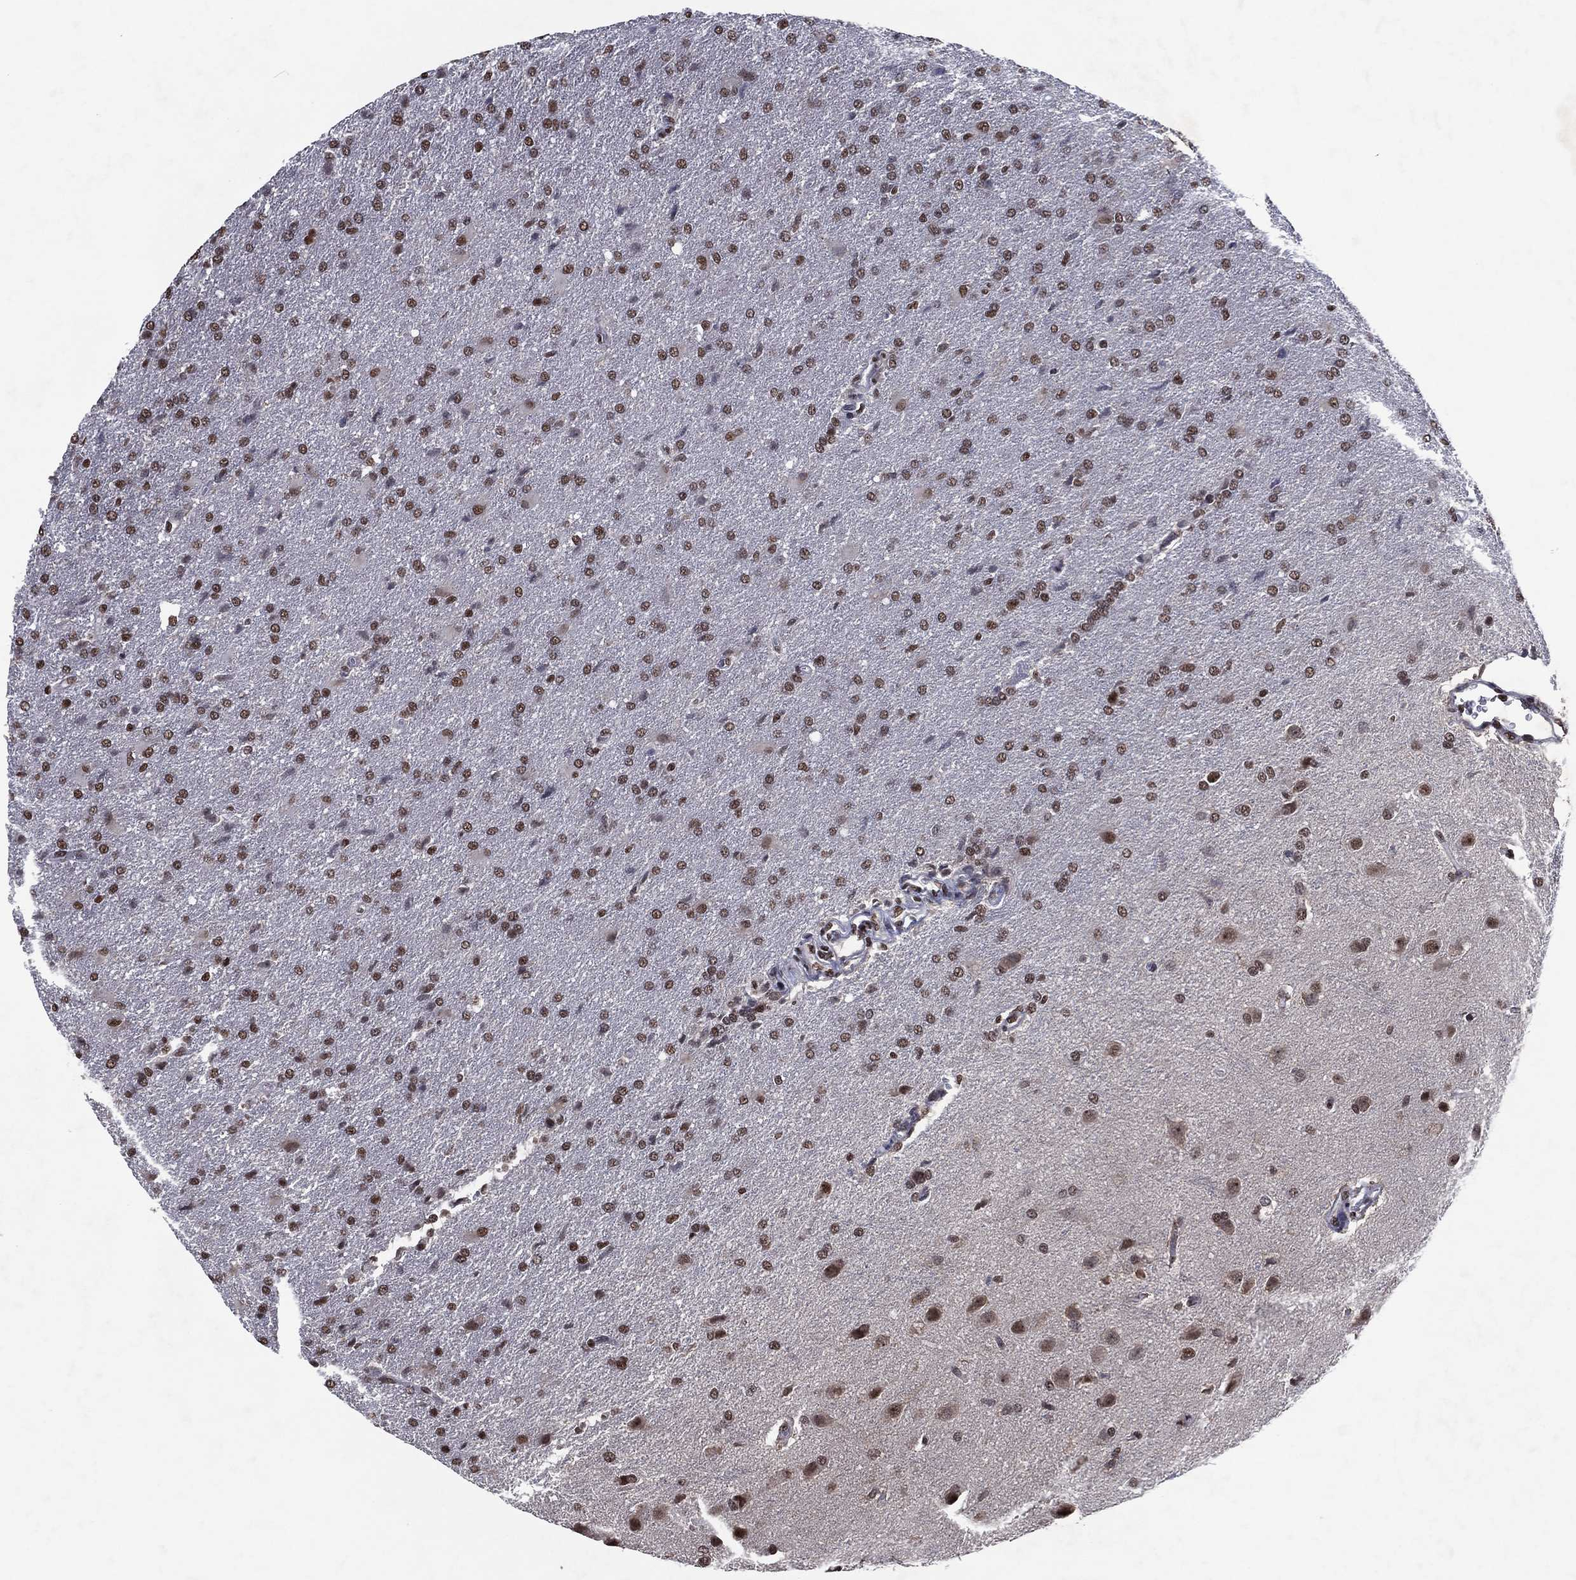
{"staining": {"intensity": "strong", "quantity": "25%-75%", "location": "nuclear"}, "tissue": "glioma", "cell_type": "Tumor cells", "image_type": "cancer", "snomed": [{"axis": "morphology", "description": "Glioma, malignant, High grade"}, {"axis": "topography", "description": "Brain"}], "caption": "Glioma was stained to show a protein in brown. There is high levels of strong nuclear expression in about 25%-75% of tumor cells.", "gene": "ZBTB42", "patient": {"sex": "male", "age": 68}}